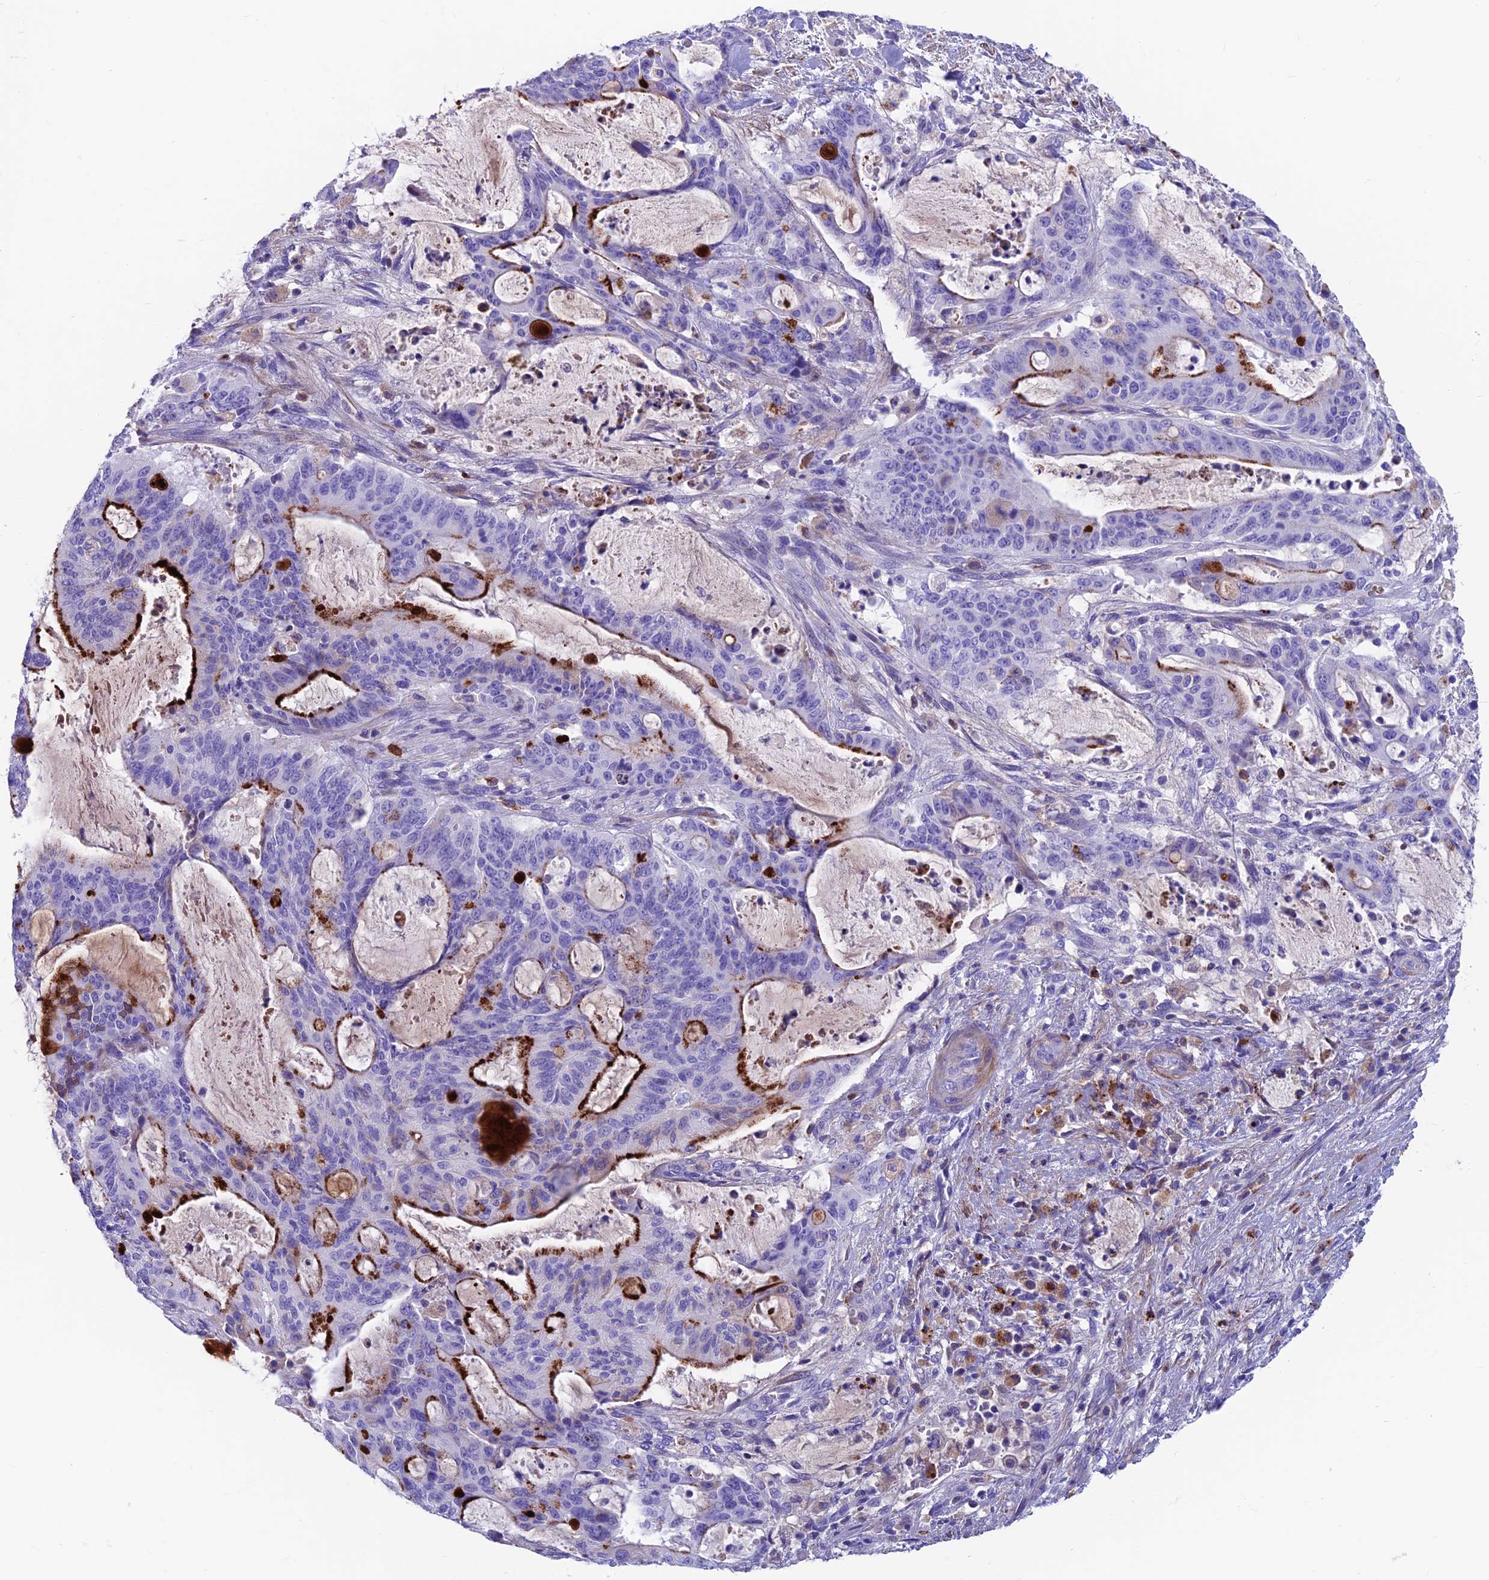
{"staining": {"intensity": "strong", "quantity": "<25%", "location": "cytoplasmic/membranous"}, "tissue": "liver cancer", "cell_type": "Tumor cells", "image_type": "cancer", "snomed": [{"axis": "morphology", "description": "Normal tissue, NOS"}, {"axis": "morphology", "description": "Cholangiocarcinoma"}, {"axis": "topography", "description": "Liver"}, {"axis": "topography", "description": "Peripheral nerve tissue"}], "caption": "About <25% of tumor cells in liver cholangiocarcinoma display strong cytoplasmic/membranous protein positivity as visualized by brown immunohistochemical staining.", "gene": "GNG11", "patient": {"sex": "female", "age": 73}}